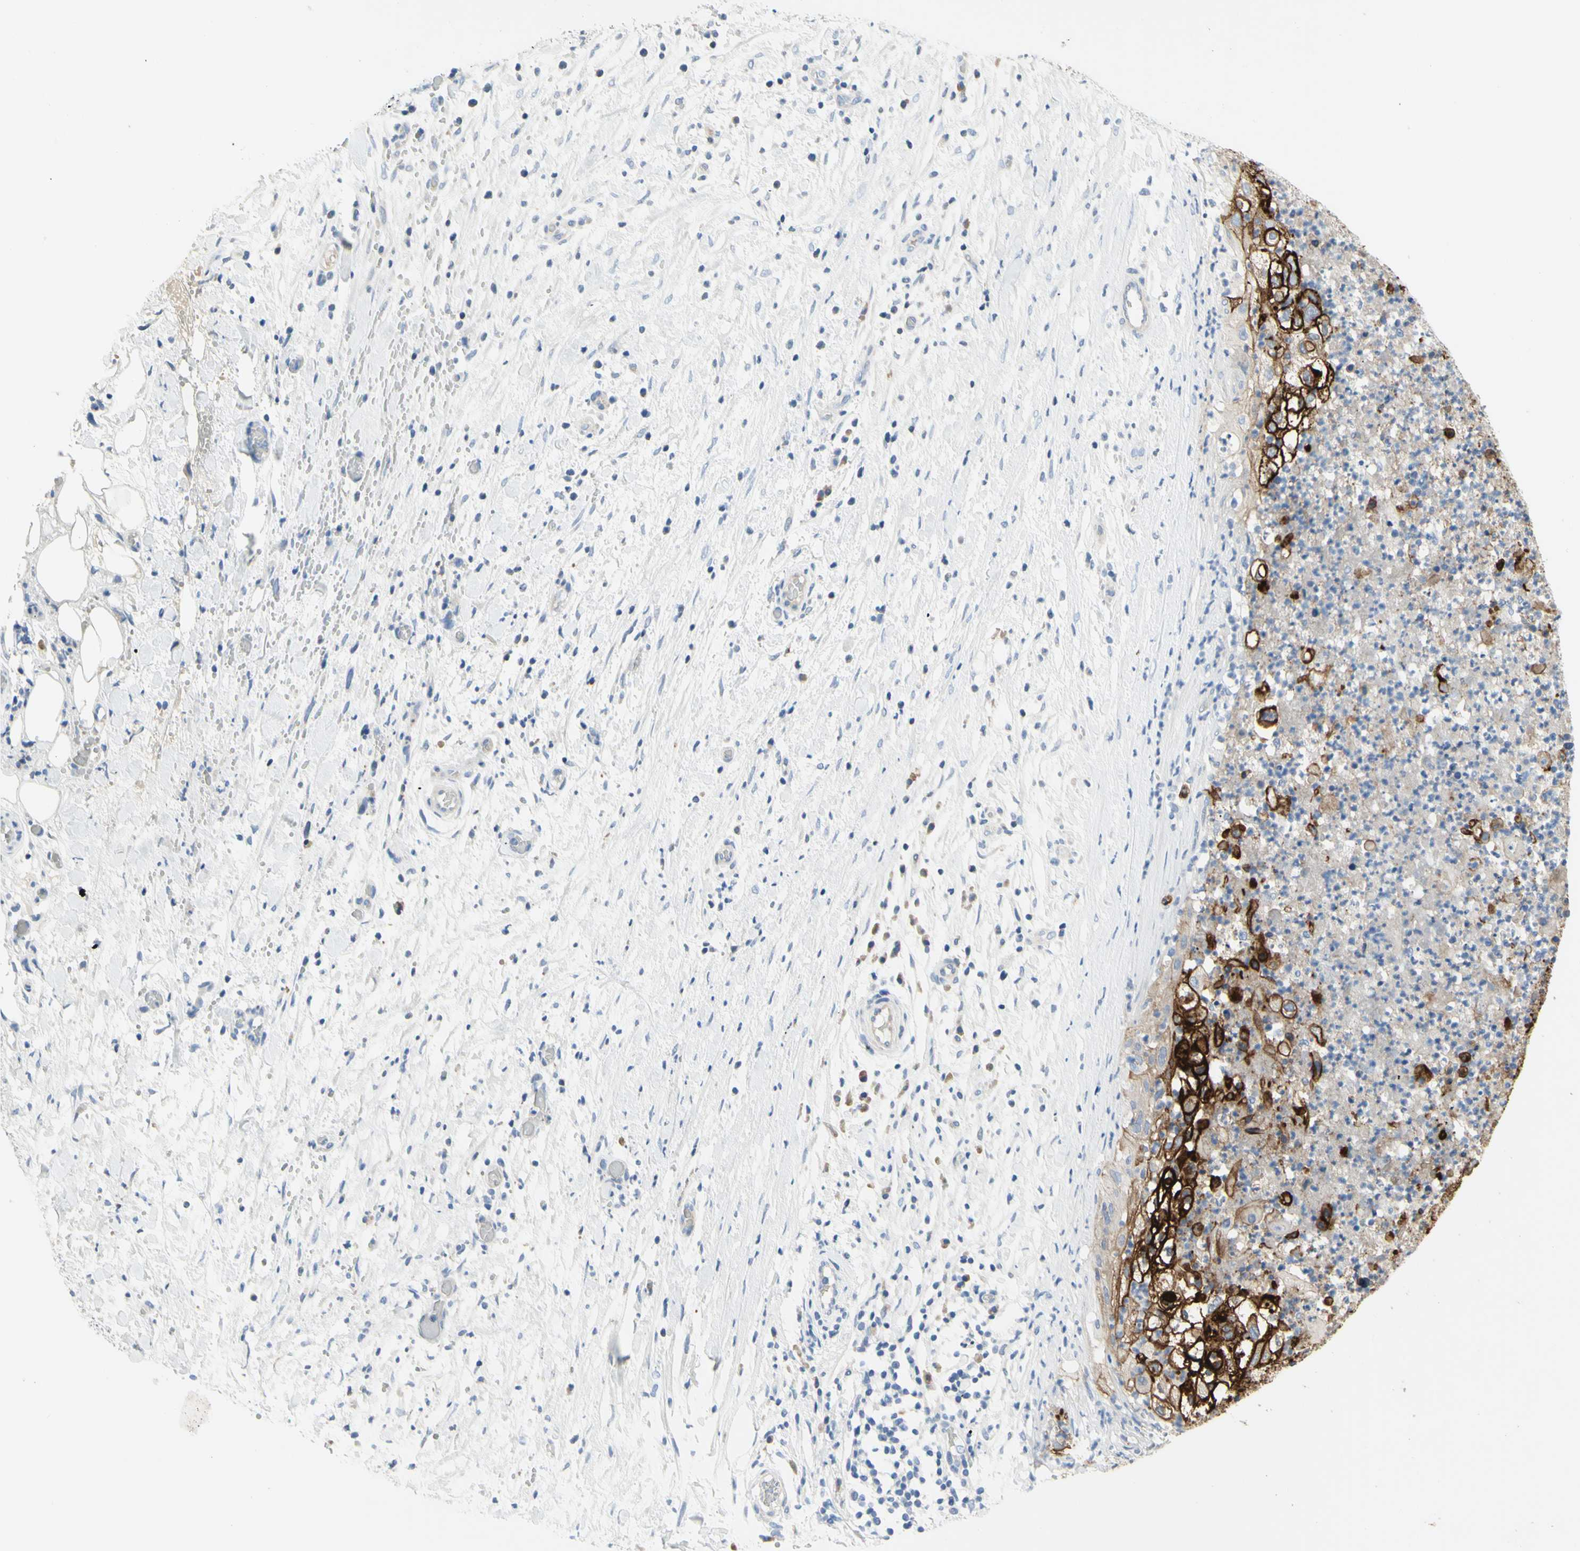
{"staining": {"intensity": "strong", "quantity": ">75%", "location": "cytoplasmic/membranous"}, "tissue": "lung cancer", "cell_type": "Tumor cells", "image_type": "cancer", "snomed": [{"axis": "morphology", "description": "Inflammation, NOS"}, {"axis": "morphology", "description": "Squamous cell carcinoma, NOS"}, {"axis": "topography", "description": "Lymph node"}, {"axis": "topography", "description": "Soft tissue"}, {"axis": "topography", "description": "Lung"}], "caption": "The immunohistochemical stain shows strong cytoplasmic/membranous positivity in tumor cells of squamous cell carcinoma (lung) tissue.", "gene": "MUC1", "patient": {"sex": "male", "age": 66}}